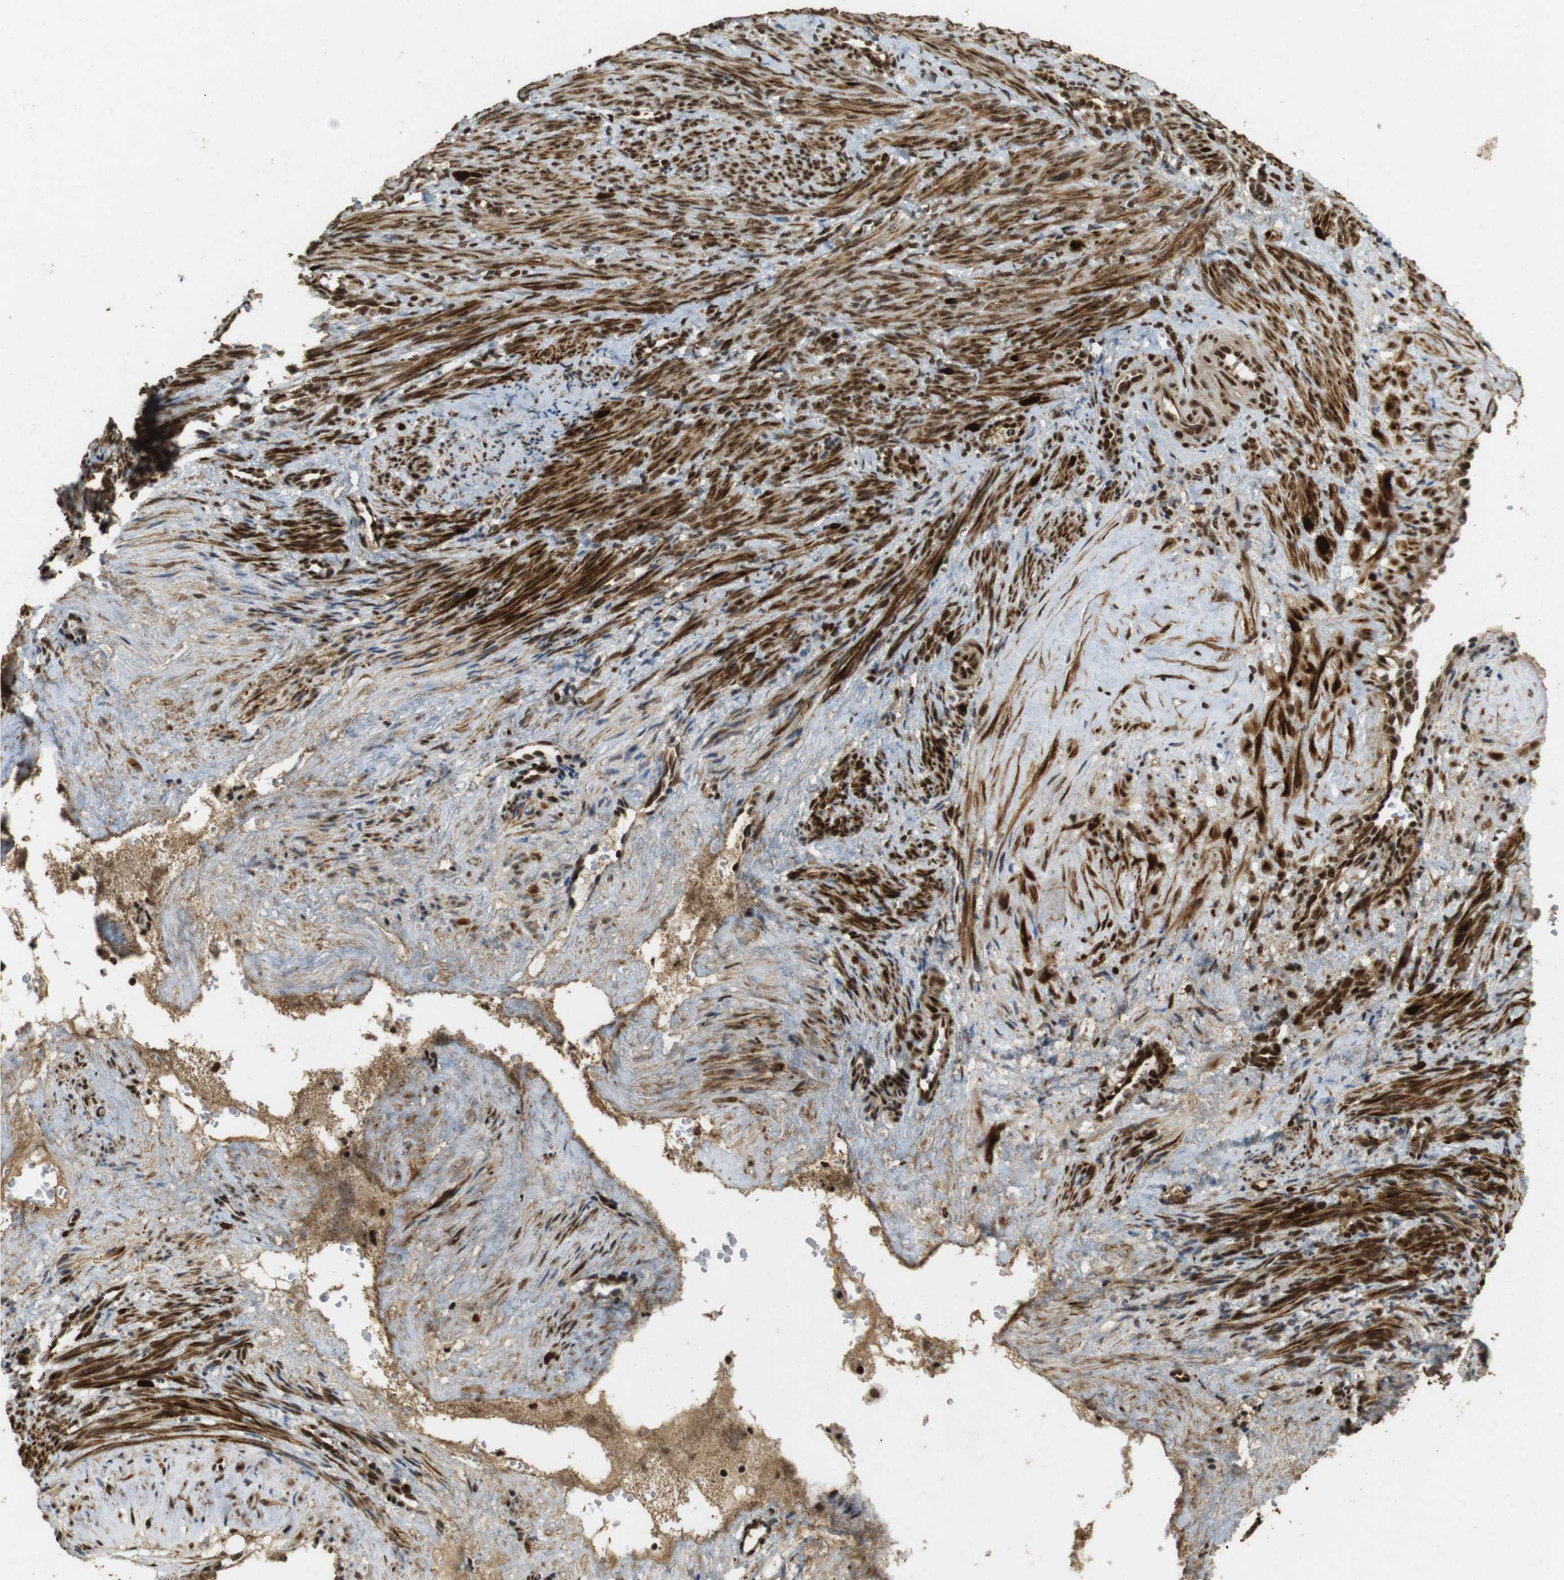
{"staining": {"intensity": "strong", "quantity": ">75%", "location": "cytoplasmic/membranous,nuclear"}, "tissue": "smooth muscle", "cell_type": "Smooth muscle cells", "image_type": "normal", "snomed": [{"axis": "morphology", "description": "Normal tissue, NOS"}, {"axis": "topography", "description": "Endometrium"}], "caption": "High-power microscopy captured an IHC image of benign smooth muscle, revealing strong cytoplasmic/membranous,nuclear staining in about >75% of smooth muscle cells. Nuclei are stained in blue.", "gene": "GATA4", "patient": {"sex": "female", "age": 33}}